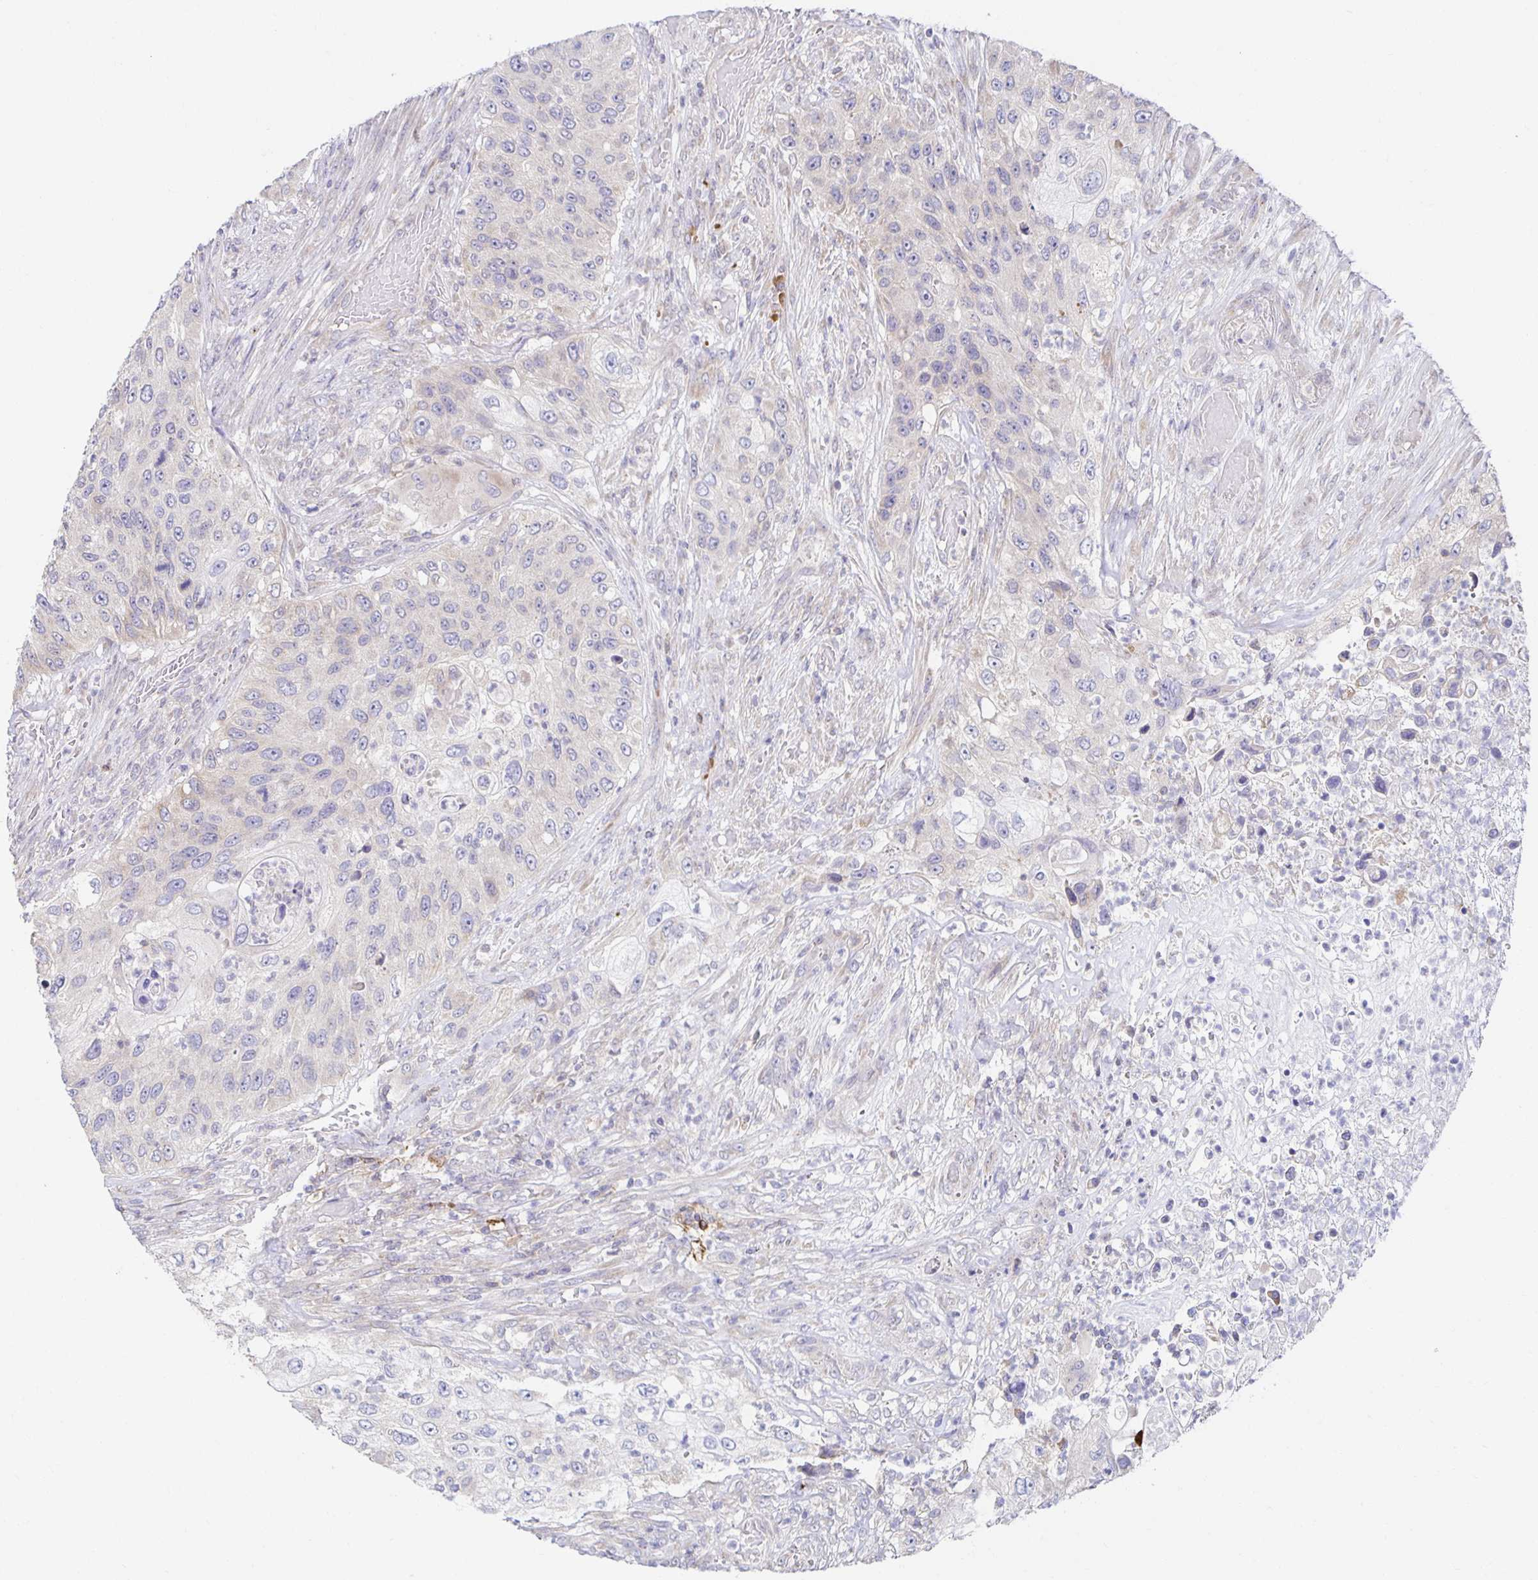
{"staining": {"intensity": "negative", "quantity": "none", "location": "none"}, "tissue": "urothelial cancer", "cell_type": "Tumor cells", "image_type": "cancer", "snomed": [{"axis": "morphology", "description": "Urothelial carcinoma, High grade"}, {"axis": "topography", "description": "Urinary bladder"}], "caption": "This histopathology image is of urothelial carcinoma (high-grade) stained with immunohistochemistry (IHC) to label a protein in brown with the nuclei are counter-stained blue. There is no expression in tumor cells.", "gene": "BAD", "patient": {"sex": "female", "age": 60}}